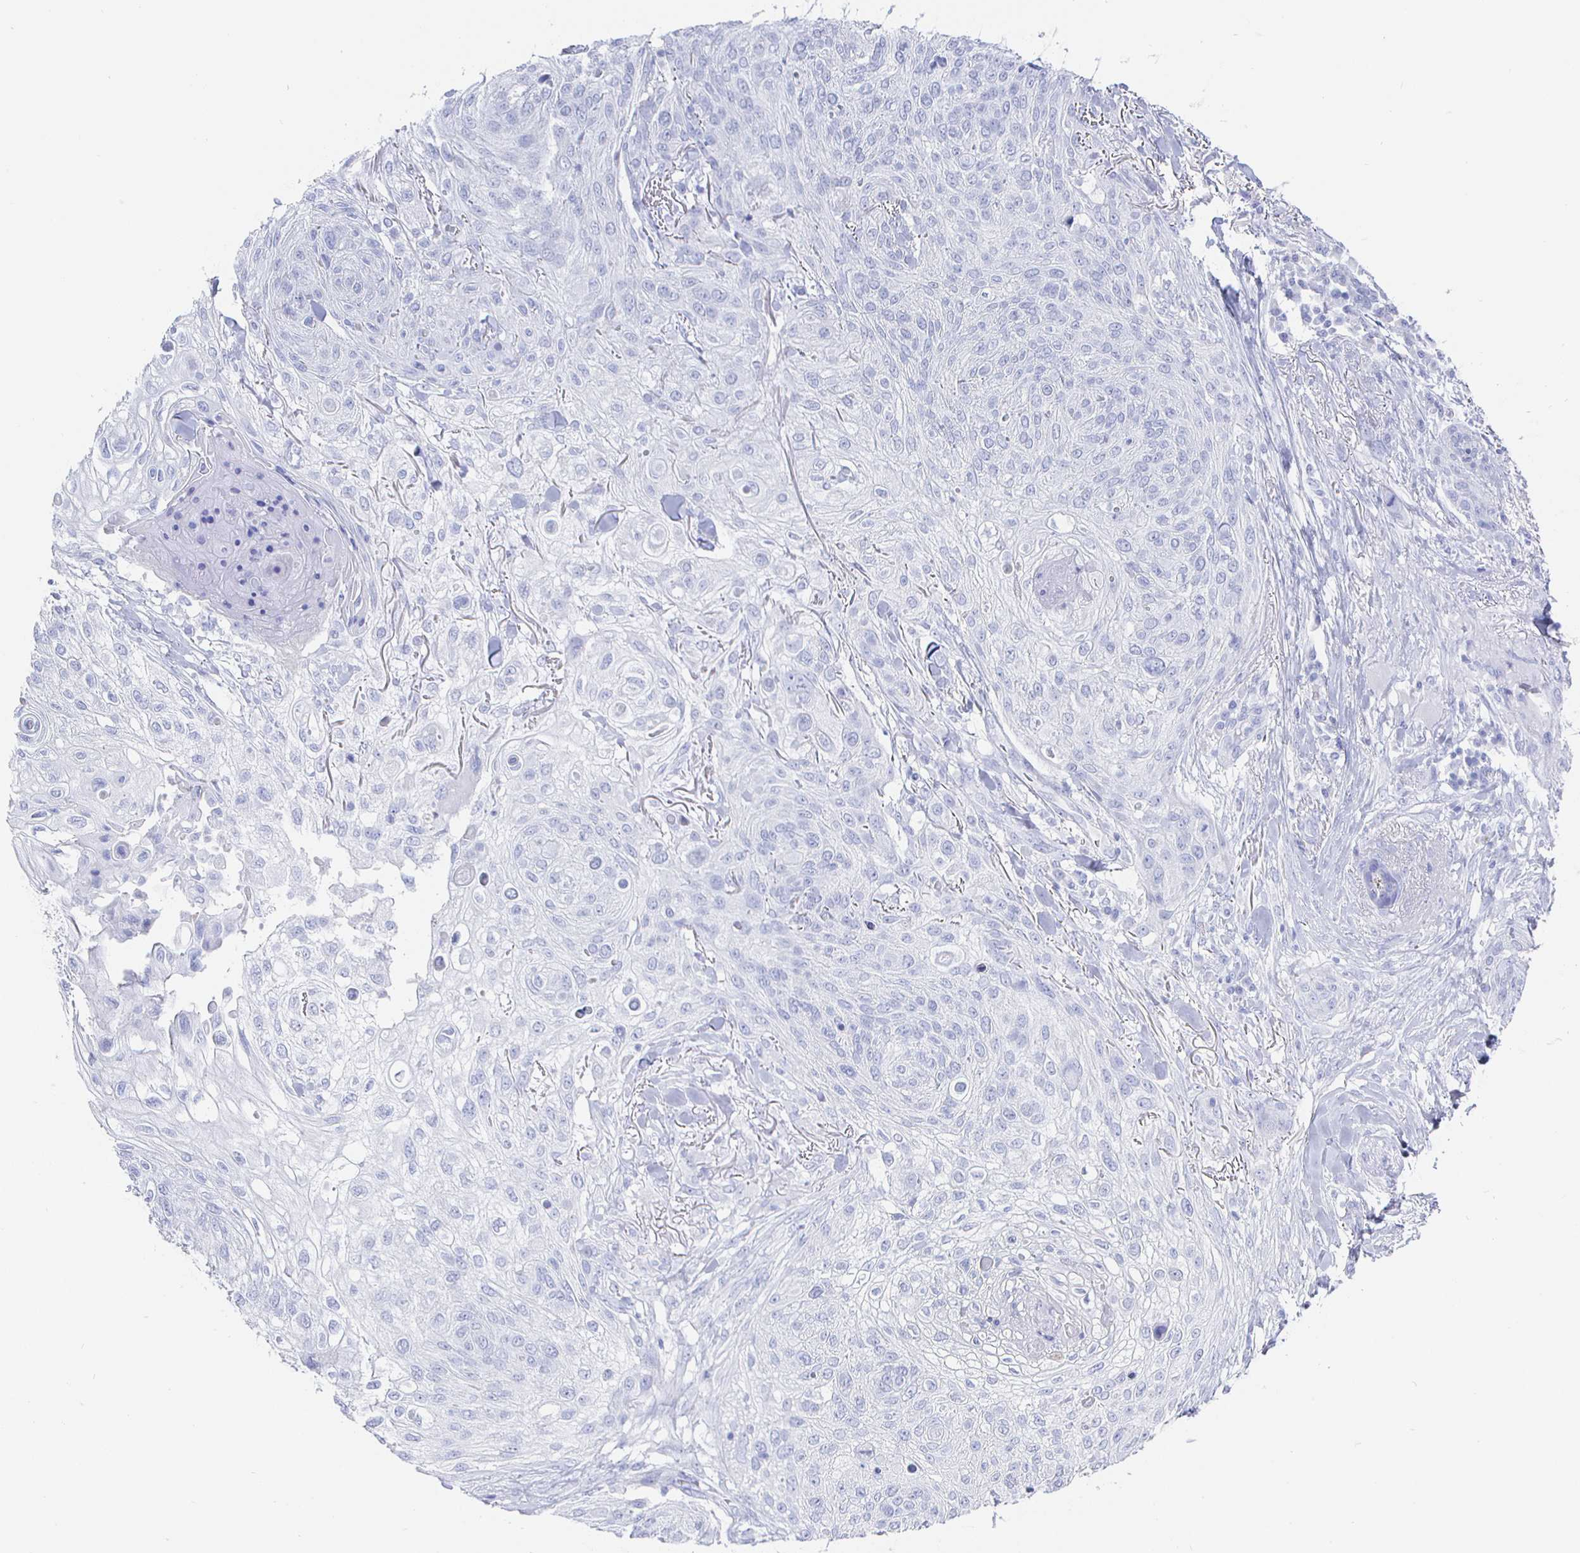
{"staining": {"intensity": "negative", "quantity": "none", "location": "none"}, "tissue": "skin cancer", "cell_type": "Tumor cells", "image_type": "cancer", "snomed": [{"axis": "morphology", "description": "Squamous cell carcinoma, NOS"}, {"axis": "topography", "description": "Skin"}], "caption": "DAB immunohistochemical staining of human squamous cell carcinoma (skin) demonstrates no significant staining in tumor cells.", "gene": "CLCA1", "patient": {"sex": "female", "age": 87}}